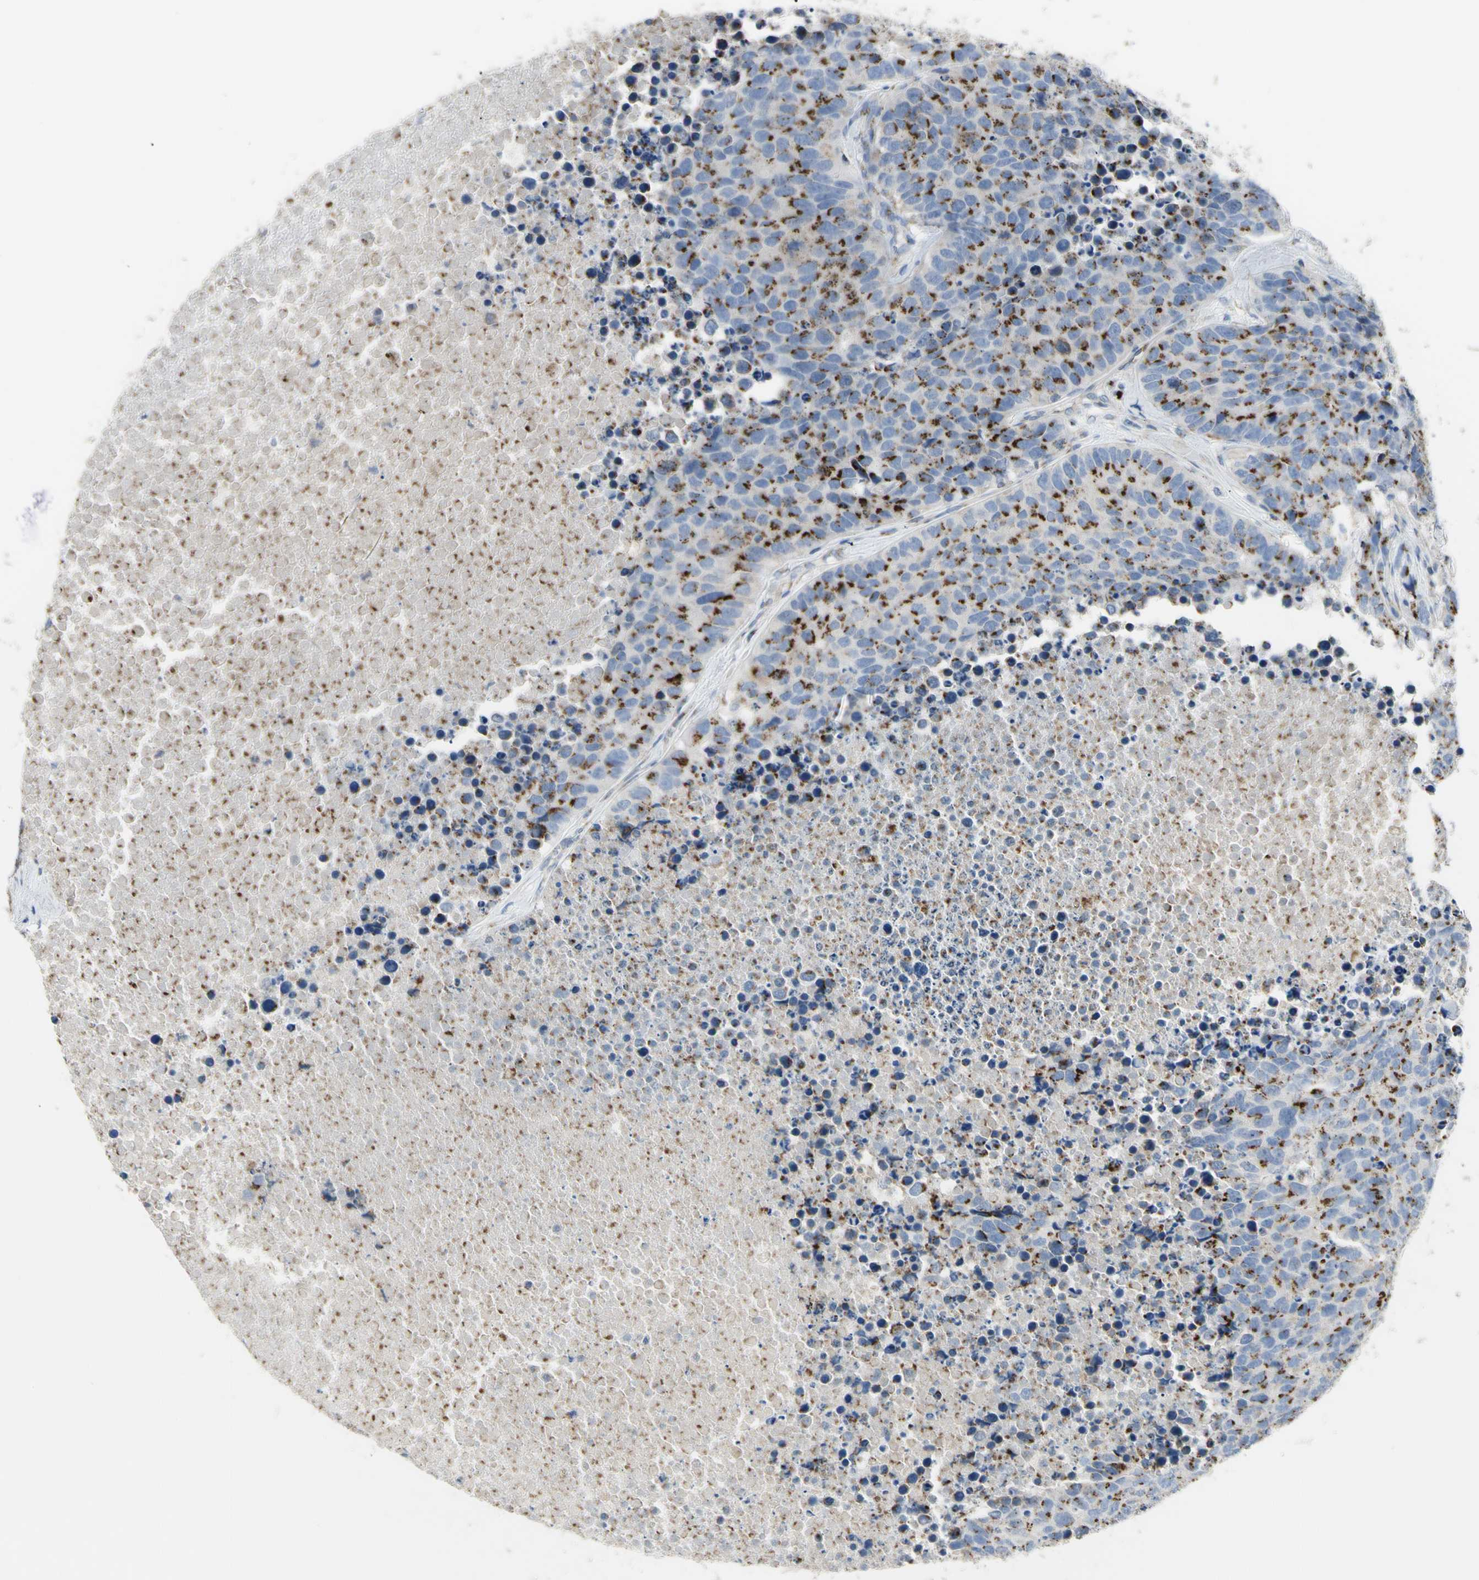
{"staining": {"intensity": "moderate", "quantity": ">75%", "location": "cytoplasmic/membranous"}, "tissue": "carcinoid", "cell_type": "Tumor cells", "image_type": "cancer", "snomed": [{"axis": "morphology", "description": "Carcinoid, malignant, NOS"}, {"axis": "topography", "description": "Lung"}], "caption": "Carcinoid tissue exhibits moderate cytoplasmic/membranous positivity in approximately >75% of tumor cells", "gene": "B4GALT3", "patient": {"sex": "male", "age": 60}}